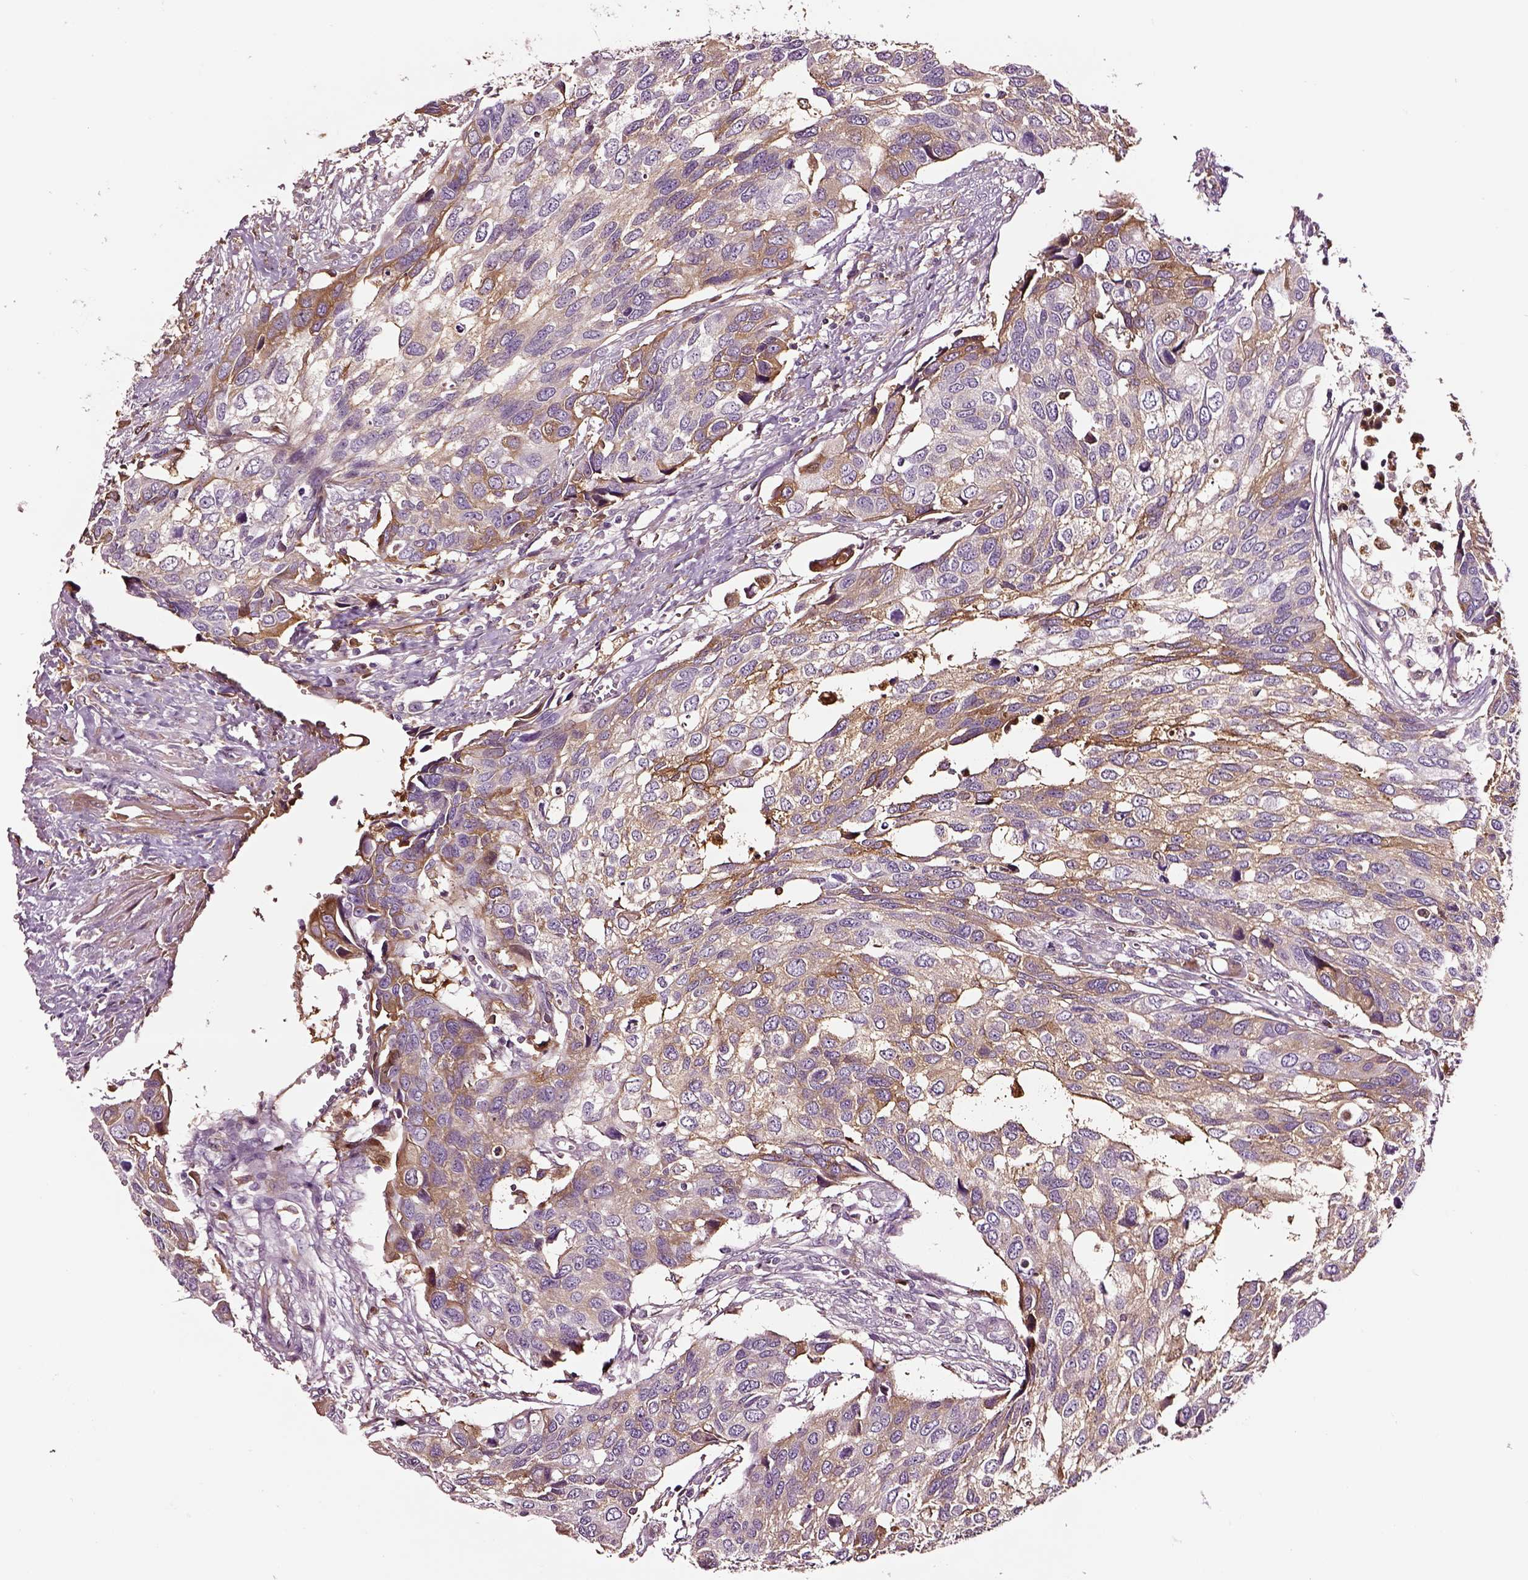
{"staining": {"intensity": "moderate", "quantity": "25%-75%", "location": "cytoplasmic/membranous"}, "tissue": "urothelial cancer", "cell_type": "Tumor cells", "image_type": "cancer", "snomed": [{"axis": "morphology", "description": "Urothelial carcinoma, High grade"}, {"axis": "topography", "description": "Urinary bladder"}], "caption": "Moderate cytoplasmic/membranous protein positivity is seen in approximately 25%-75% of tumor cells in urothelial cancer.", "gene": "TF", "patient": {"sex": "male", "age": 60}}